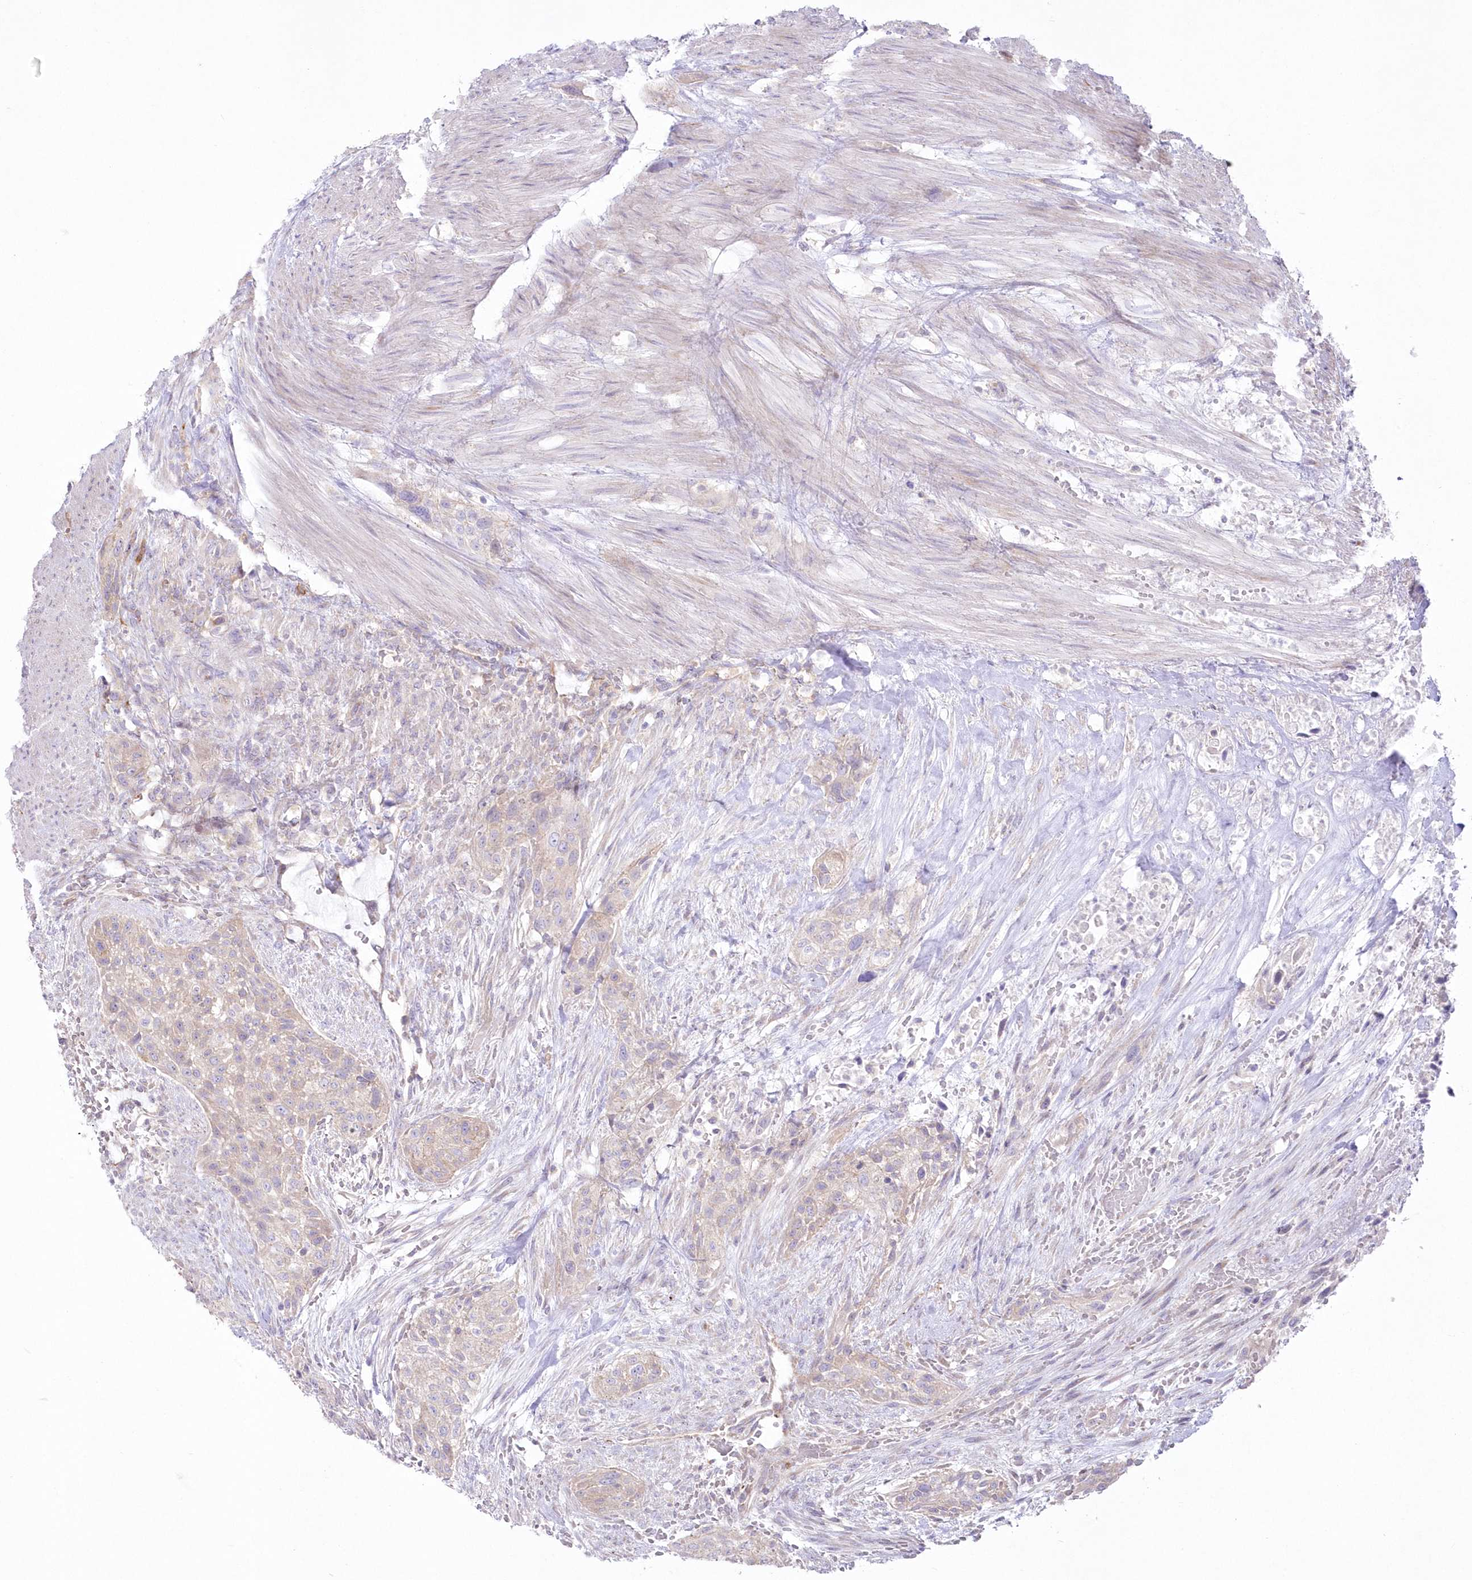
{"staining": {"intensity": "weak", "quantity": ">75%", "location": "cytoplasmic/membranous"}, "tissue": "urothelial cancer", "cell_type": "Tumor cells", "image_type": "cancer", "snomed": [{"axis": "morphology", "description": "Urothelial carcinoma, High grade"}, {"axis": "topography", "description": "Urinary bladder"}], "caption": "The histopathology image reveals immunohistochemical staining of urothelial cancer. There is weak cytoplasmic/membranous positivity is seen in about >75% of tumor cells. (DAB (3,3'-diaminobenzidine) IHC with brightfield microscopy, high magnification).", "gene": "ZNF843", "patient": {"sex": "male", "age": 35}}